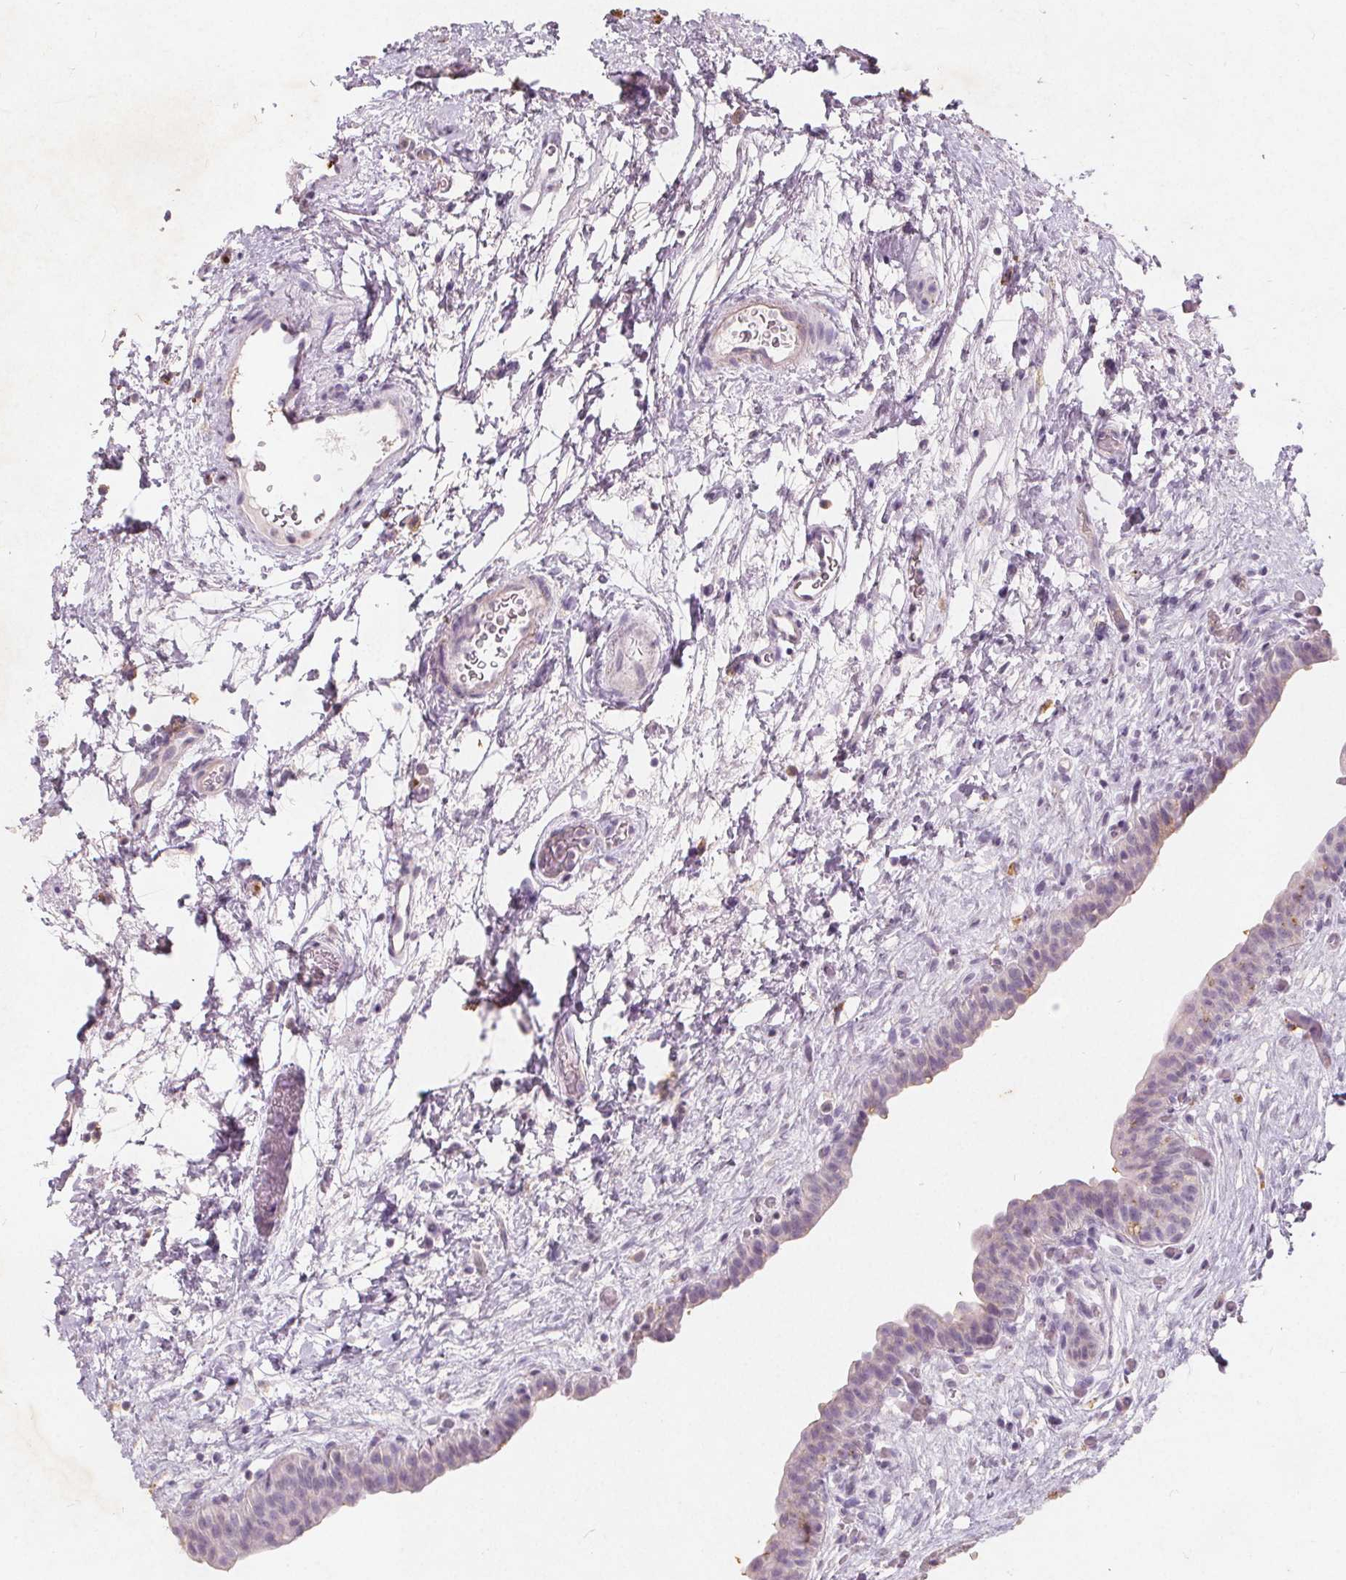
{"staining": {"intensity": "negative", "quantity": "none", "location": "none"}, "tissue": "urinary bladder", "cell_type": "Urothelial cells", "image_type": "normal", "snomed": [{"axis": "morphology", "description": "Normal tissue, NOS"}, {"axis": "topography", "description": "Urinary bladder"}], "caption": "The micrograph displays no significant expression in urothelial cells of urinary bladder. (IHC, brightfield microscopy, high magnification).", "gene": "C19orf84", "patient": {"sex": "male", "age": 69}}